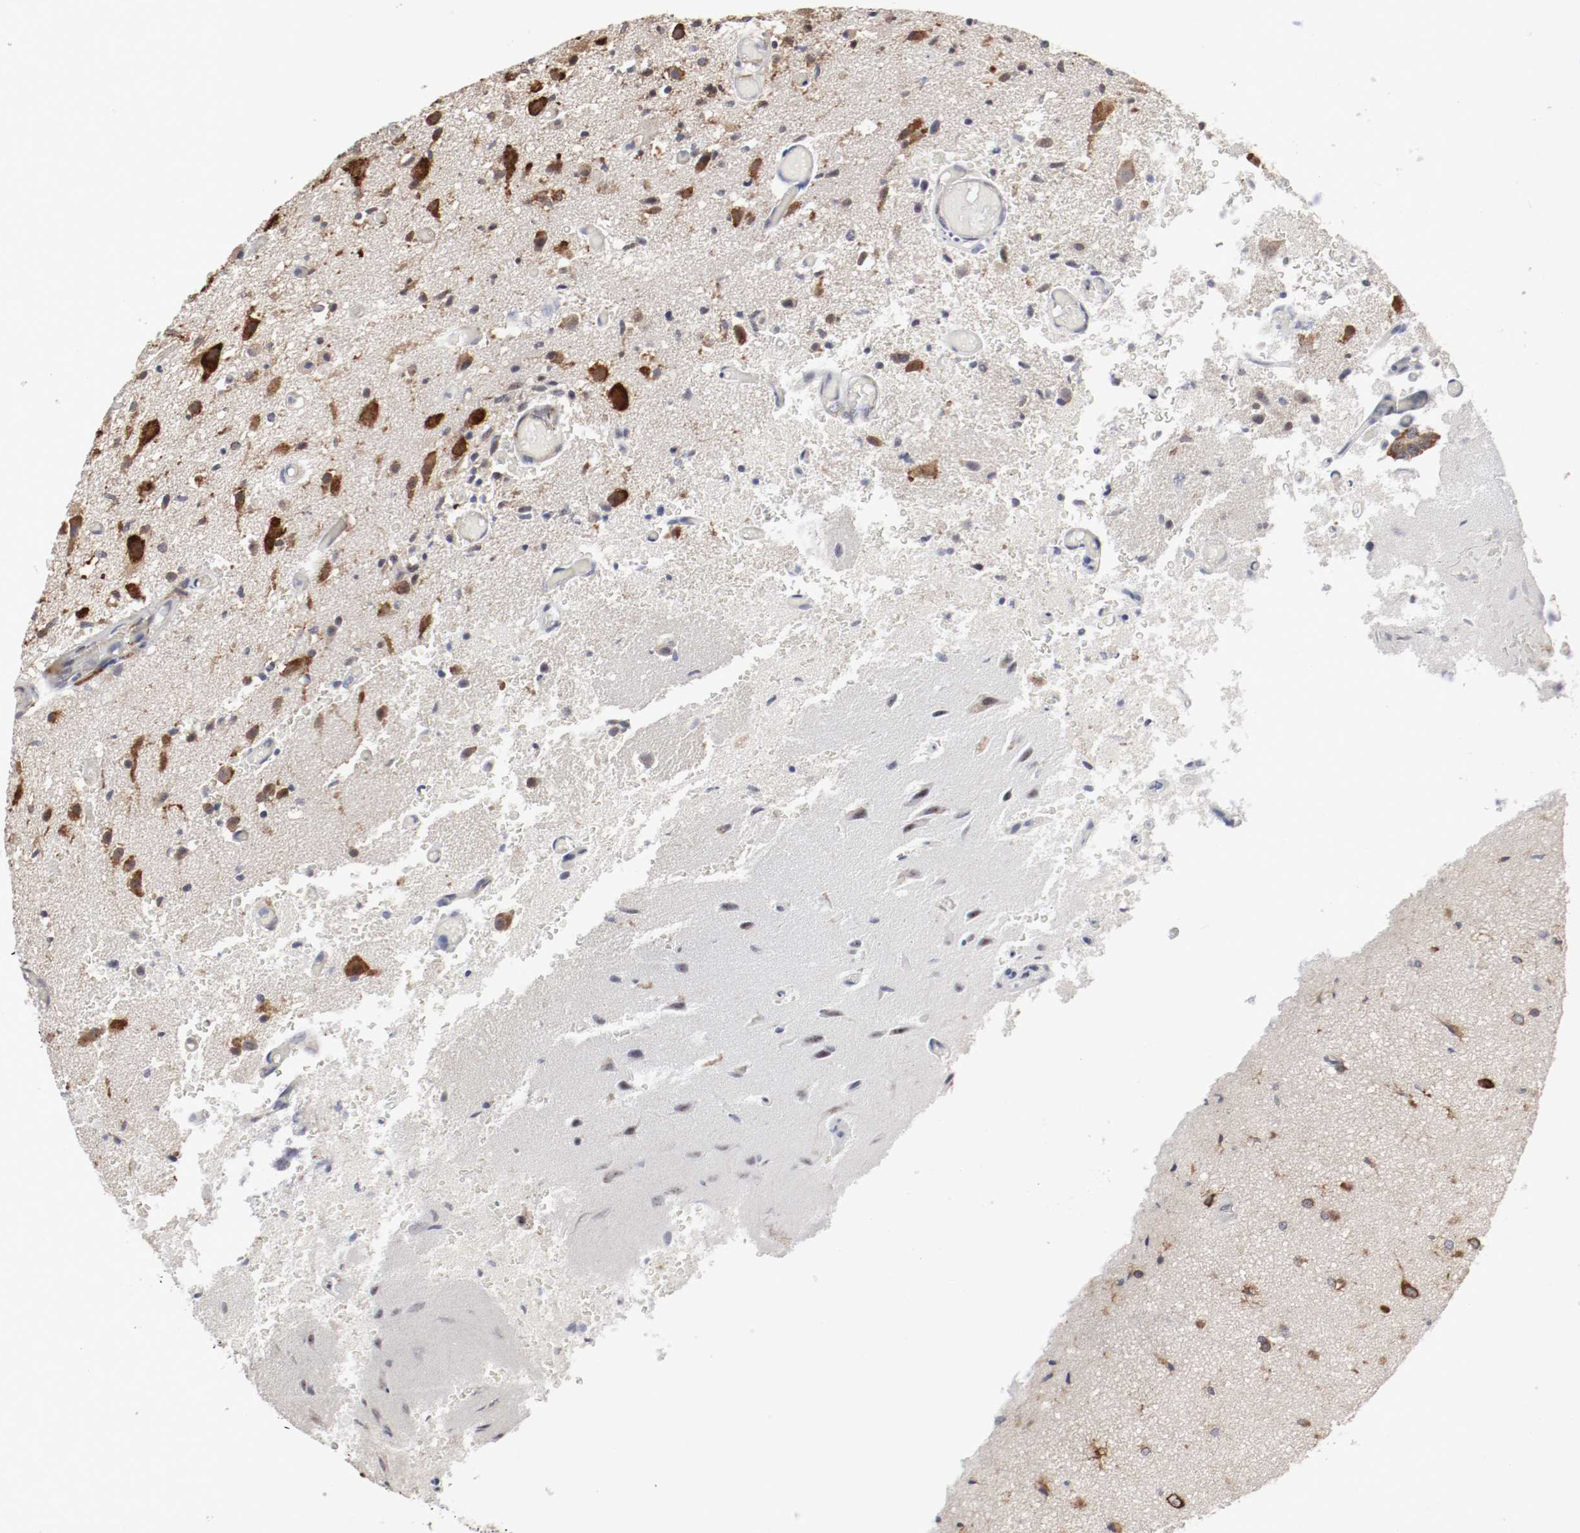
{"staining": {"intensity": "weak", "quantity": ">75%", "location": "cytoplasmic/membranous"}, "tissue": "glioma", "cell_type": "Tumor cells", "image_type": "cancer", "snomed": [{"axis": "morphology", "description": "Normal tissue, NOS"}, {"axis": "morphology", "description": "Glioma, malignant, High grade"}, {"axis": "topography", "description": "Cerebral cortex"}], "caption": "High-grade glioma (malignant) tissue shows weak cytoplasmic/membranous positivity in approximately >75% of tumor cells", "gene": "FKBP3", "patient": {"sex": "male", "age": 77}}